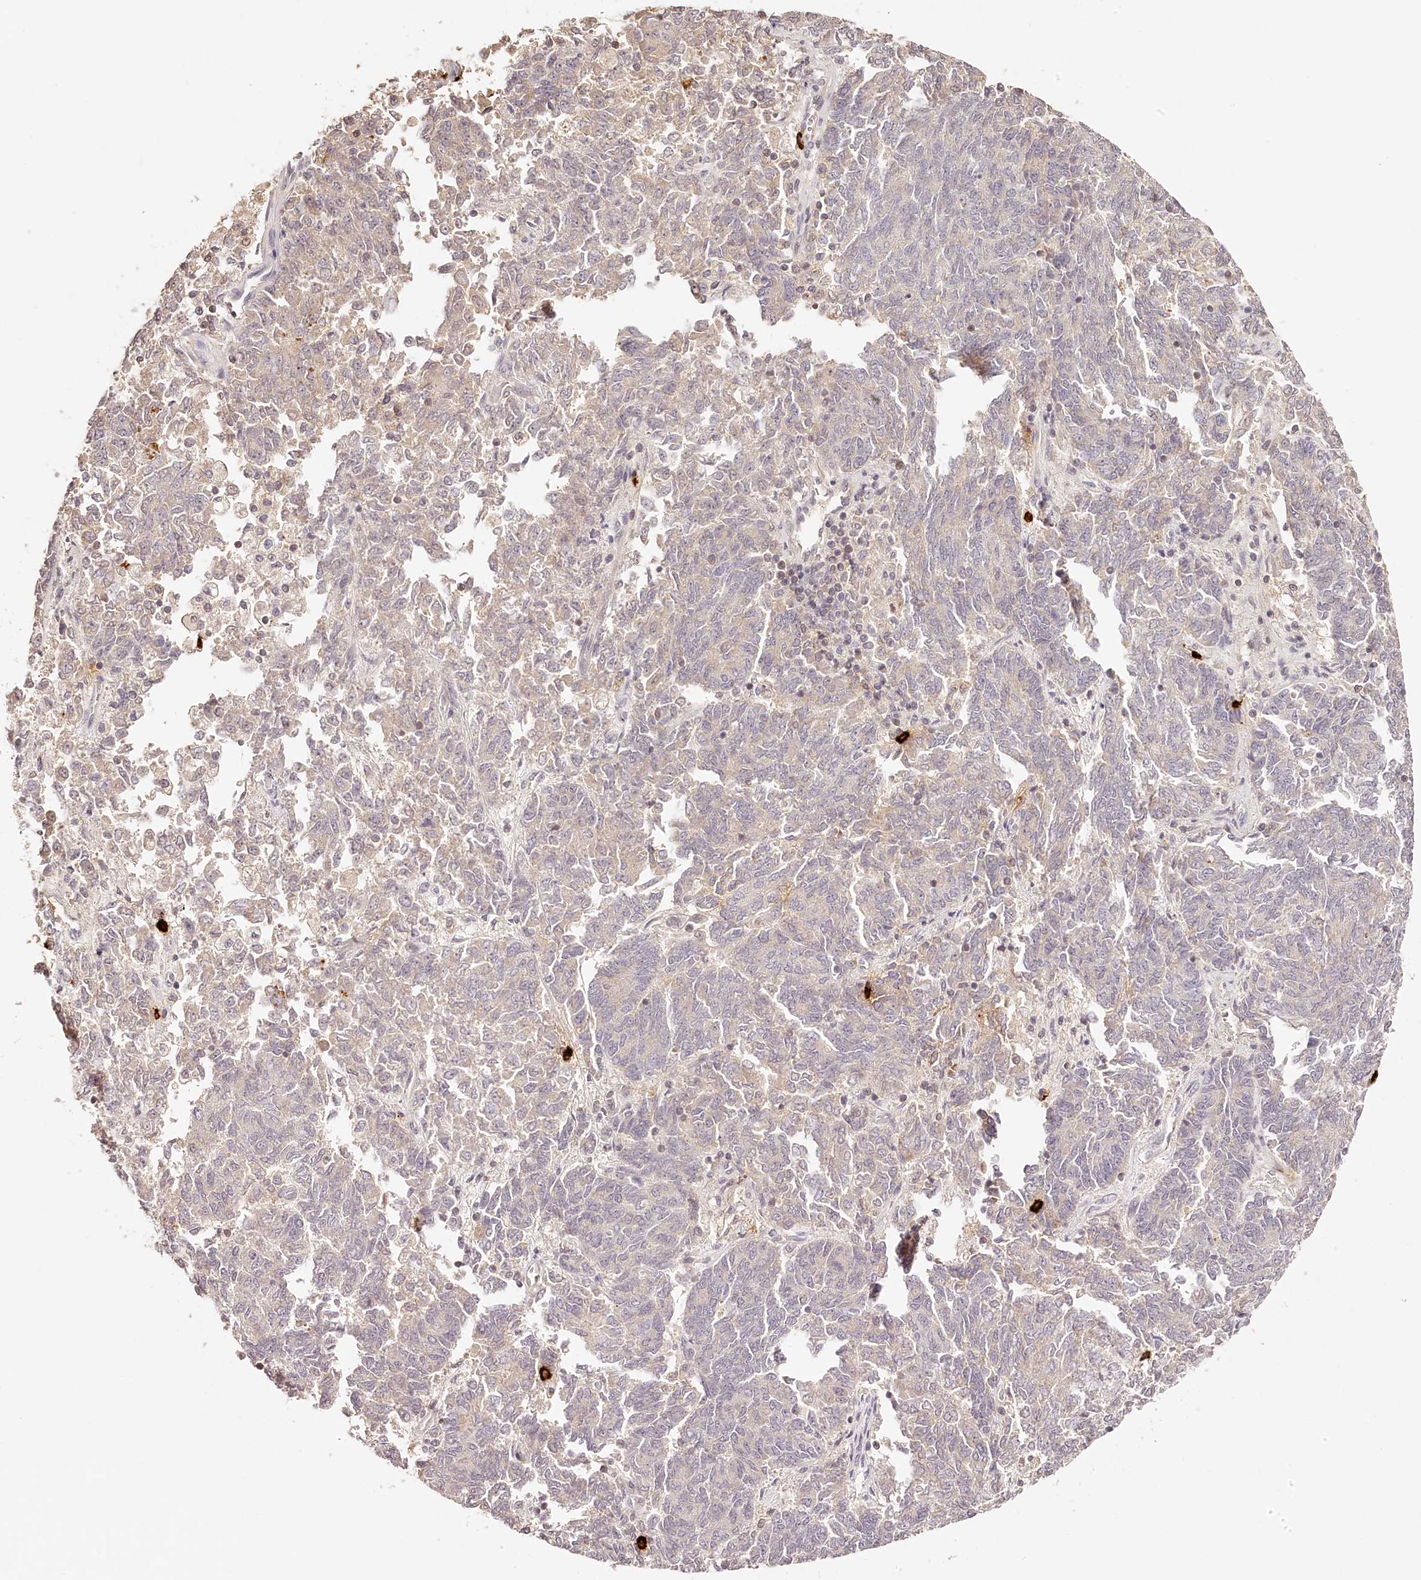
{"staining": {"intensity": "negative", "quantity": "none", "location": "none"}, "tissue": "endometrial cancer", "cell_type": "Tumor cells", "image_type": "cancer", "snomed": [{"axis": "morphology", "description": "Adenocarcinoma, NOS"}, {"axis": "topography", "description": "Endometrium"}], "caption": "This is an IHC histopathology image of human endometrial cancer. There is no expression in tumor cells.", "gene": "SYNGR1", "patient": {"sex": "female", "age": 80}}